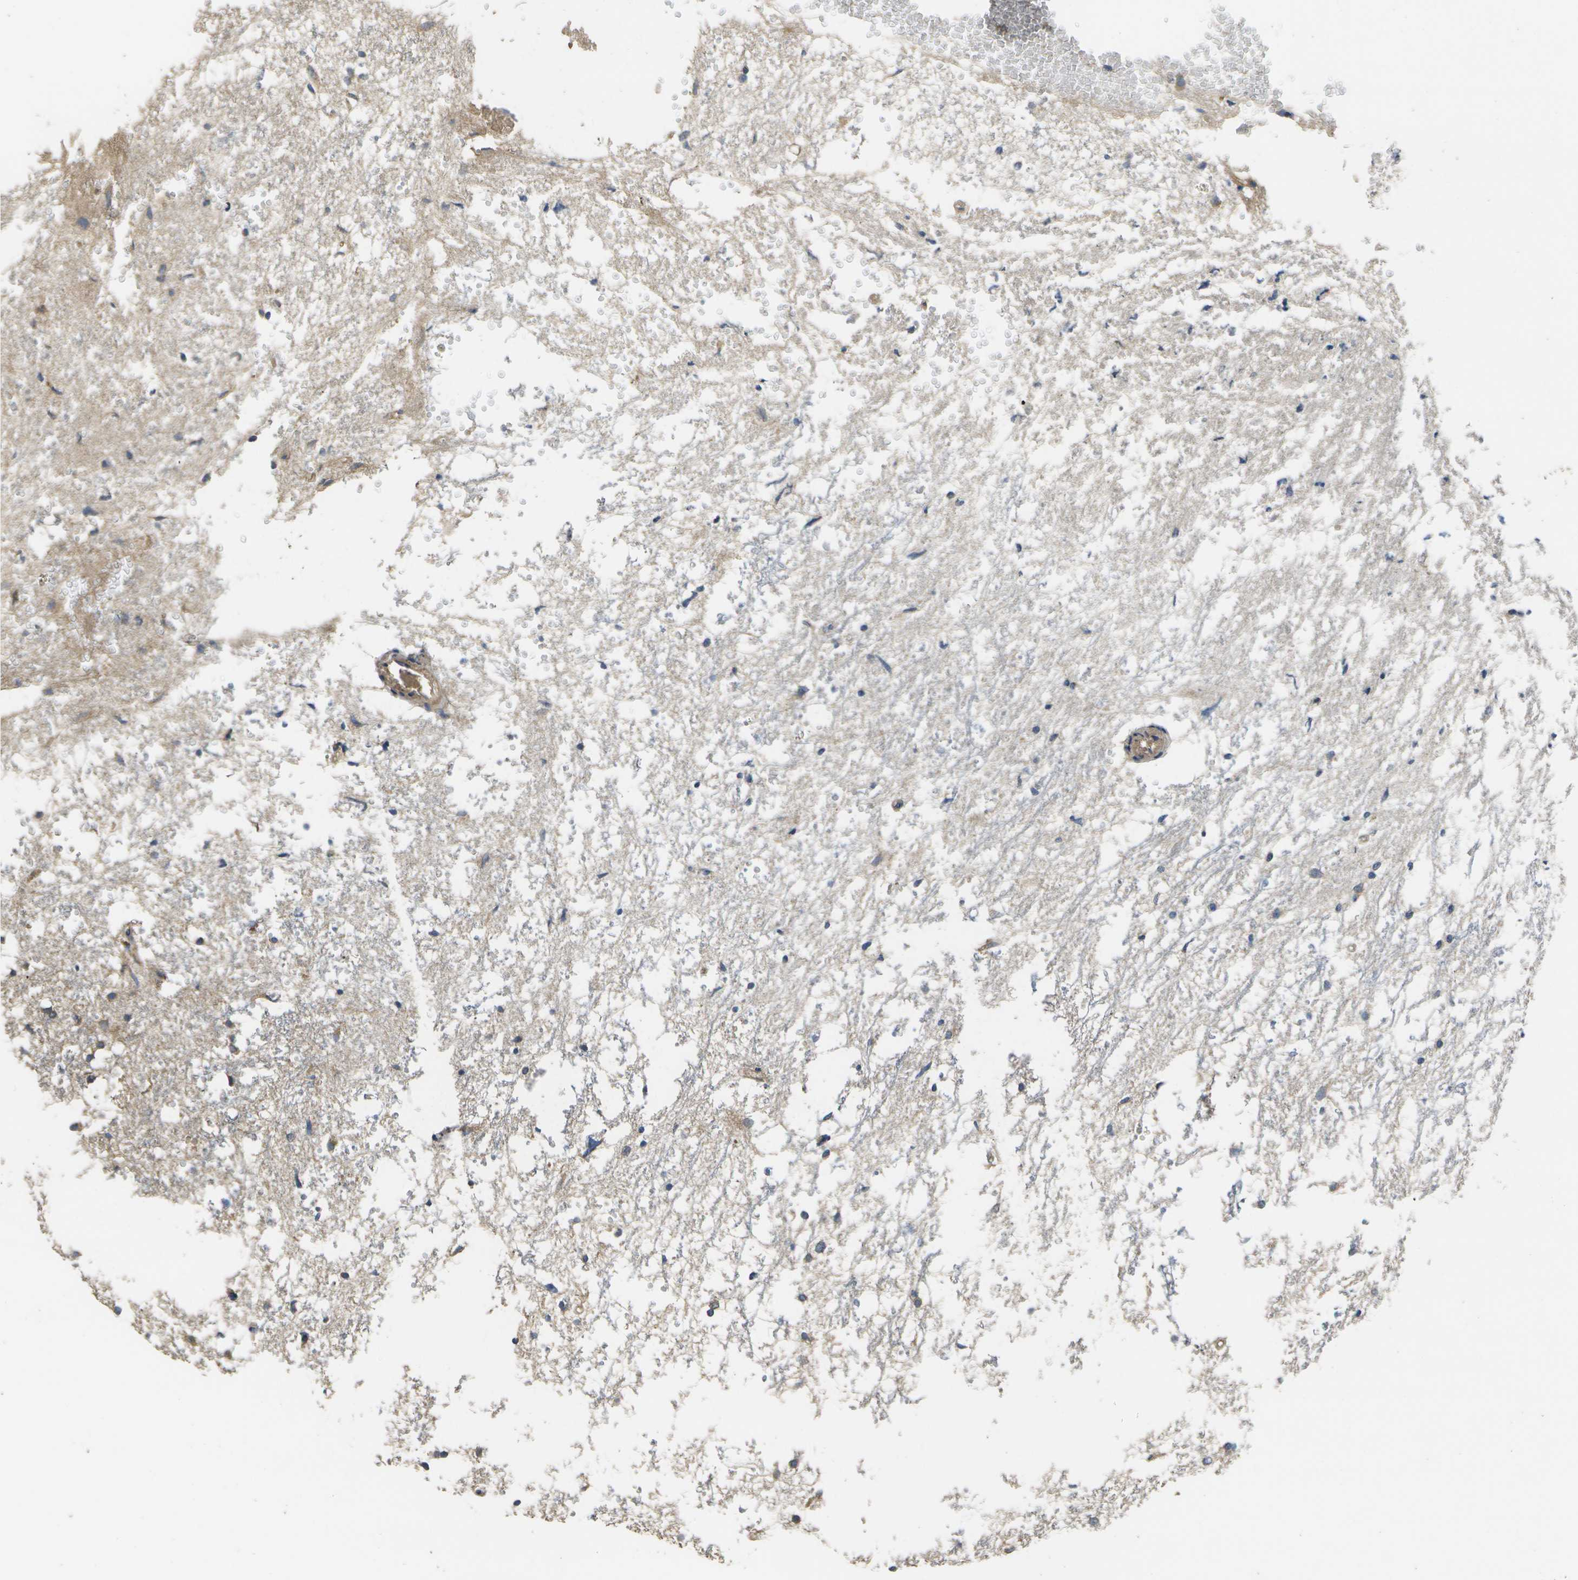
{"staining": {"intensity": "moderate", "quantity": "<25%", "location": "cytoplasmic/membranous"}, "tissue": "glioma", "cell_type": "Tumor cells", "image_type": "cancer", "snomed": [{"axis": "morphology", "description": "Glioma, malignant, High grade"}, {"axis": "topography", "description": "Brain"}], "caption": "A high-resolution image shows immunohistochemistry staining of glioma, which demonstrates moderate cytoplasmic/membranous expression in about <25% of tumor cells.", "gene": "SACS", "patient": {"sex": "female", "age": 59}}